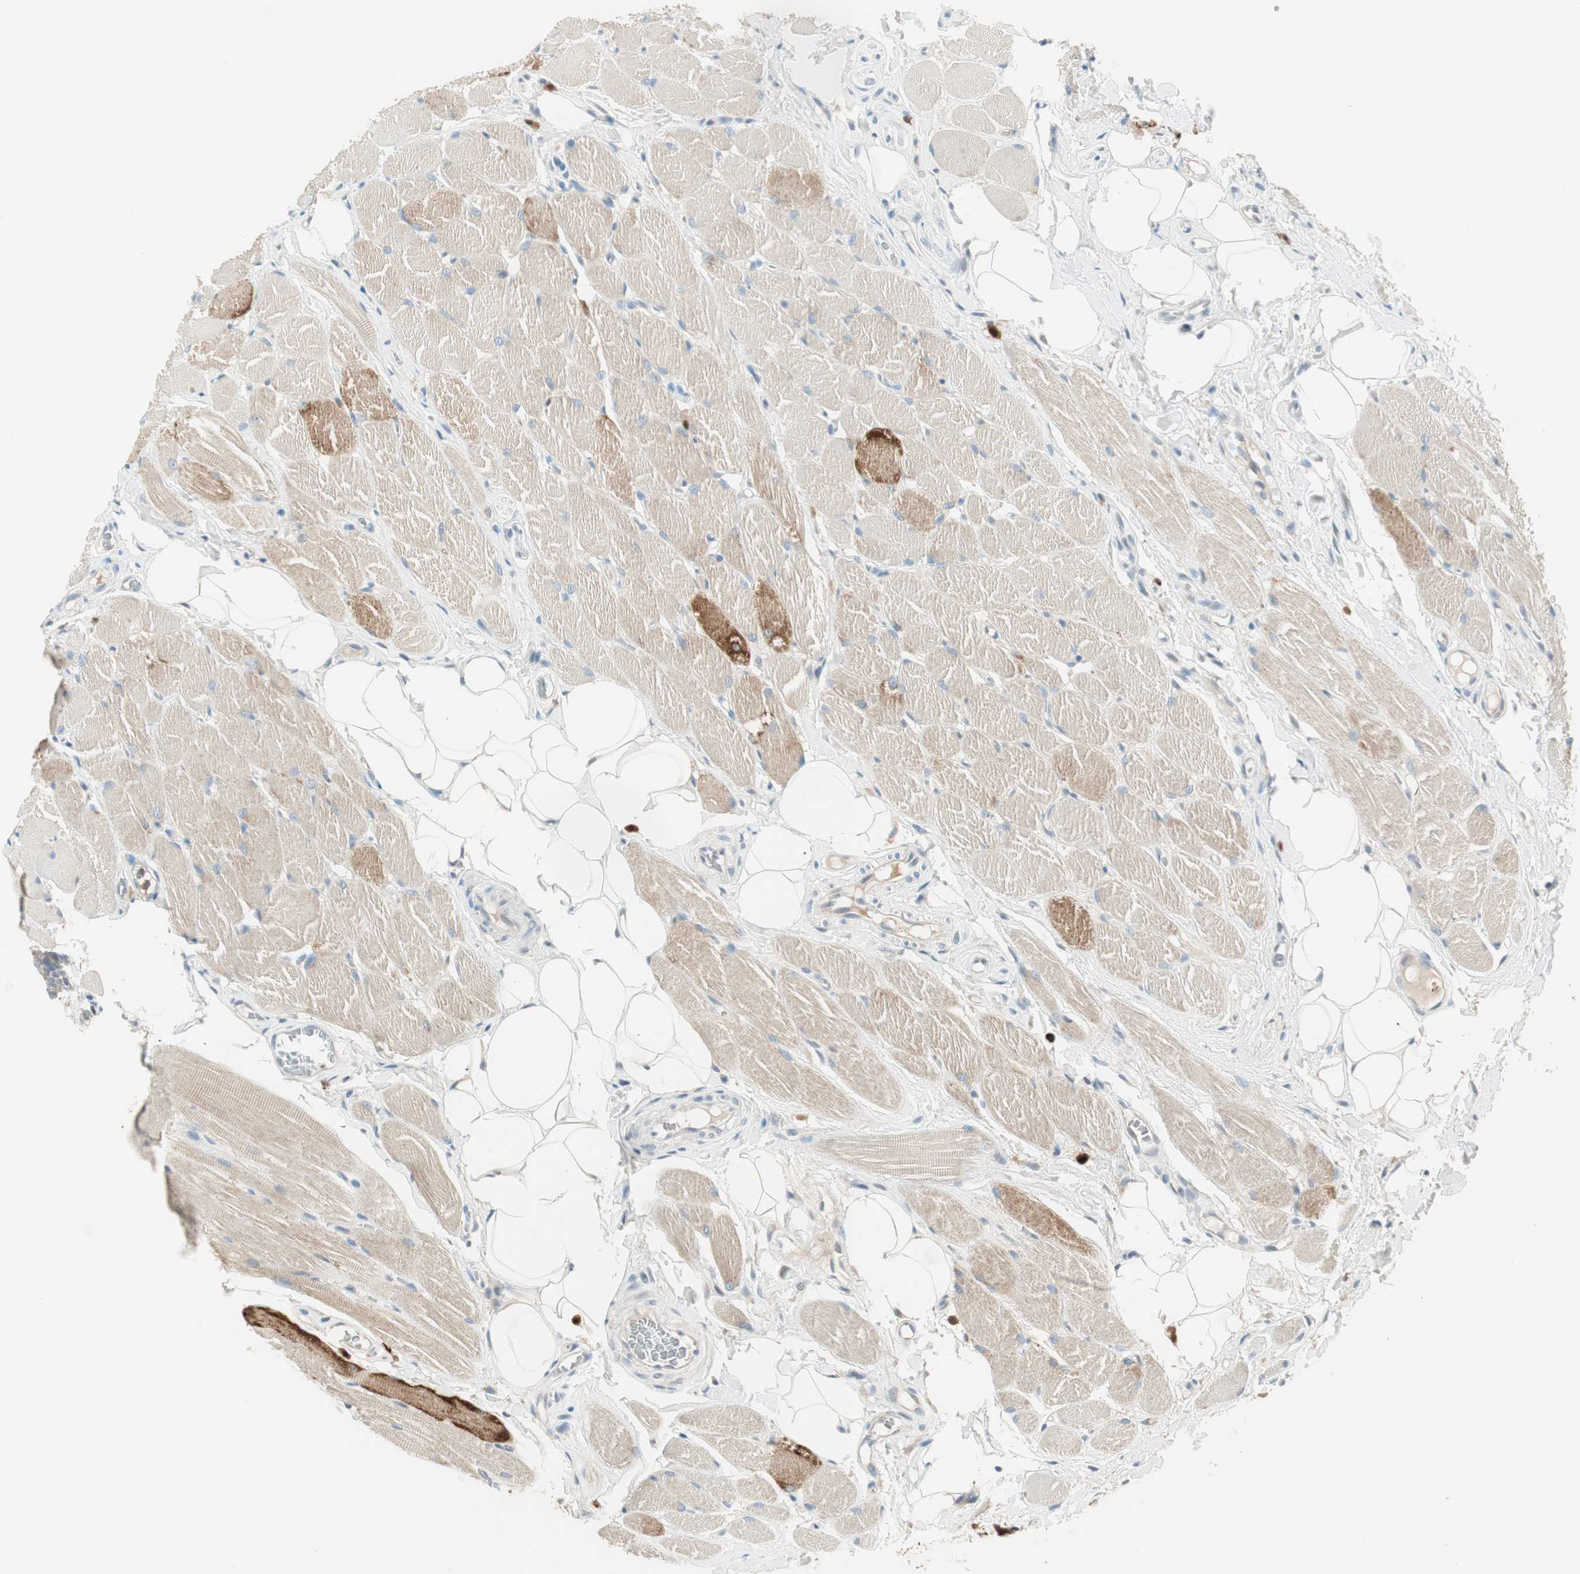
{"staining": {"intensity": "moderate", "quantity": "25%-75%", "location": "cytoplasmic/membranous"}, "tissue": "oral mucosa", "cell_type": "Squamous epithelial cells", "image_type": "normal", "snomed": [{"axis": "morphology", "description": "Normal tissue, NOS"}, {"axis": "topography", "description": "Oral tissue"}], "caption": "Immunohistochemical staining of normal human oral mucosa shows medium levels of moderate cytoplasmic/membranous staining in approximately 25%-75% of squamous epithelial cells.", "gene": "HPGD", "patient": {"sex": "male", "age": 54}}